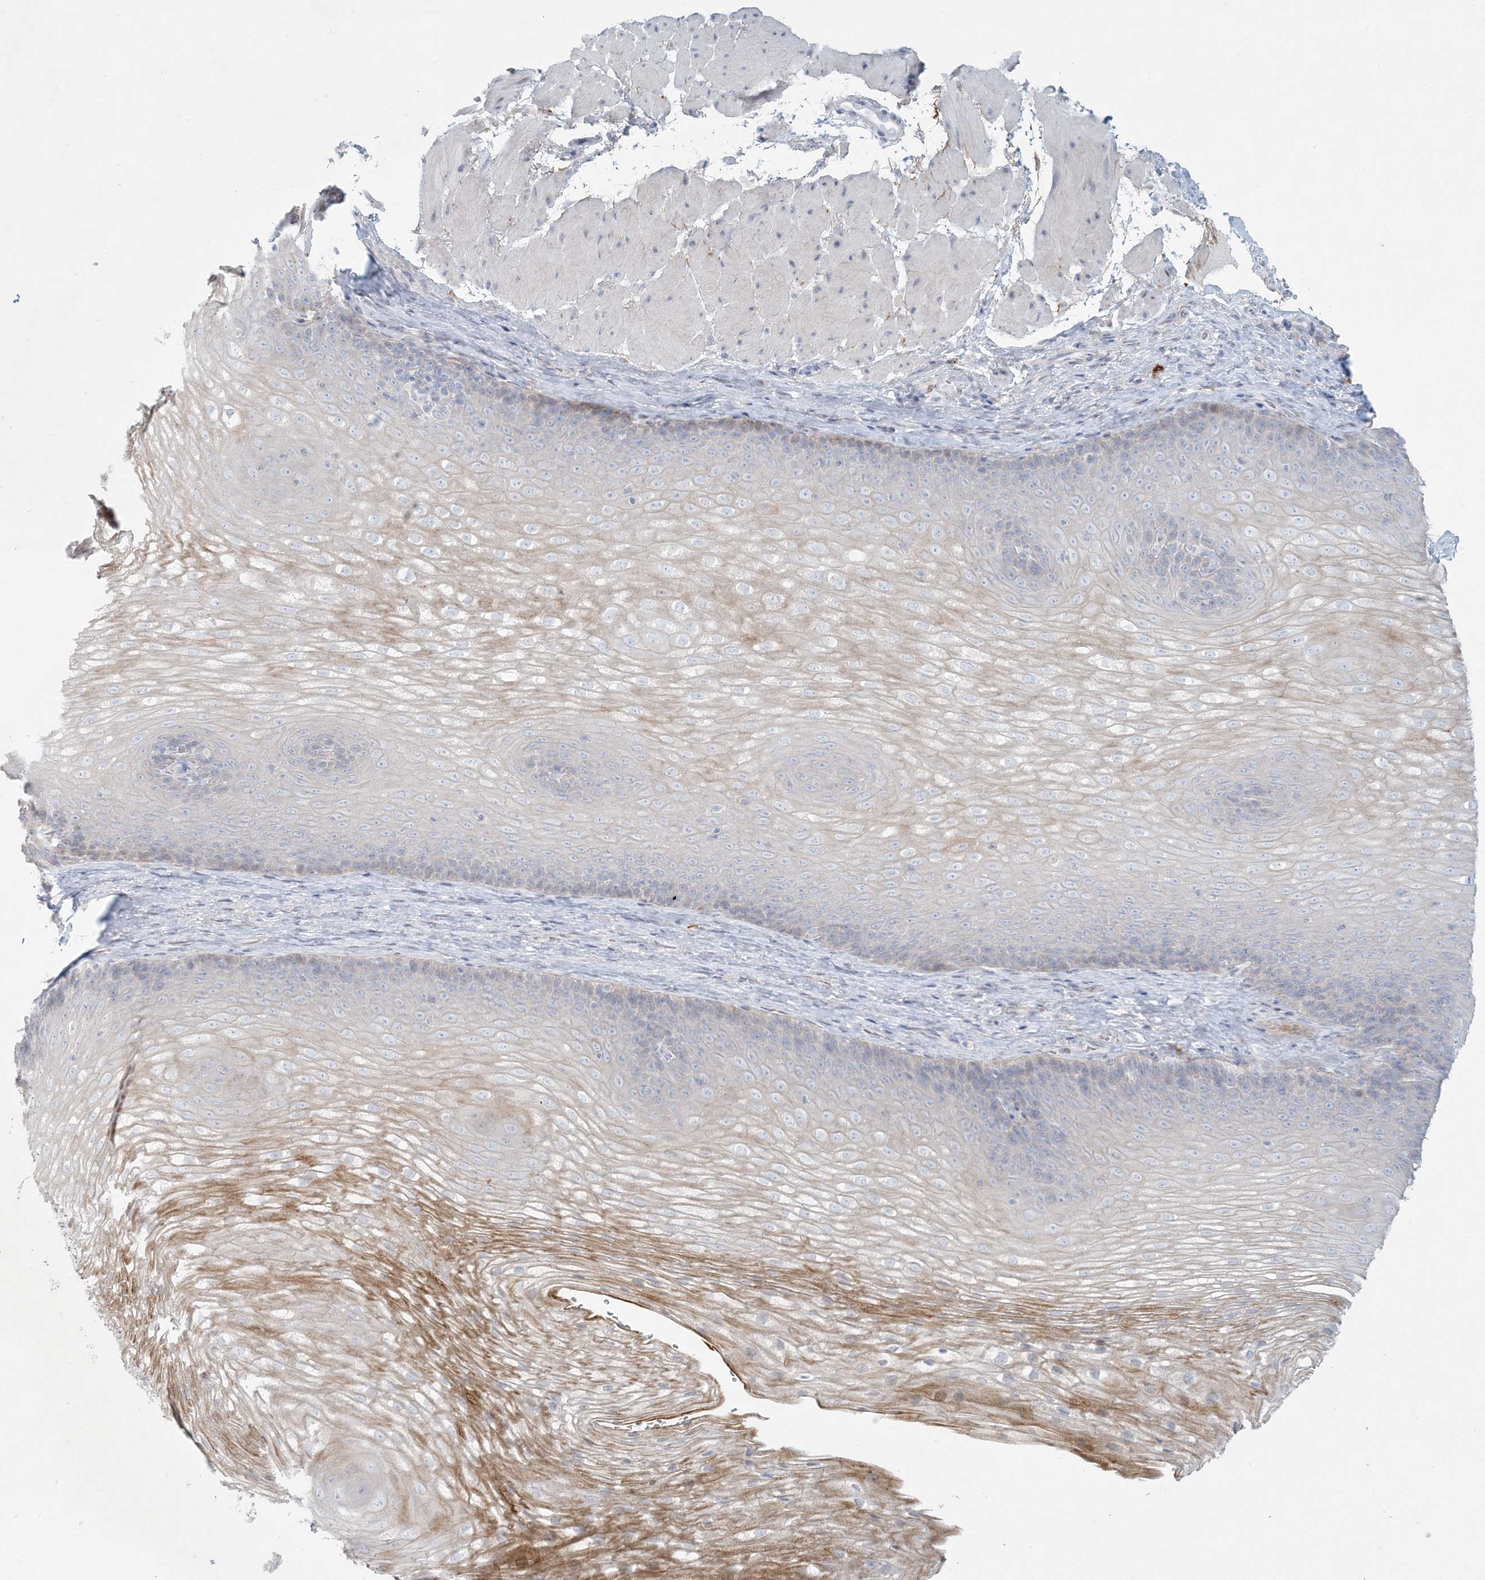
{"staining": {"intensity": "moderate", "quantity": "<25%", "location": "cytoplasmic/membranous"}, "tissue": "esophagus", "cell_type": "Squamous epithelial cells", "image_type": "normal", "snomed": [{"axis": "morphology", "description": "Normal tissue, NOS"}, {"axis": "topography", "description": "Esophagus"}], "caption": "Immunohistochemical staining of normal esophagus shows moderate cytoplasmic/membranous protein staining in about <25% of squamous epithelial cells. The staining was performed using DAB, with brown indicating positive protein expression. Nuclei are stained blue with hematoxylin.", "gene": "ZNF385D", "patient": {"sex": "female", "age": 66}}